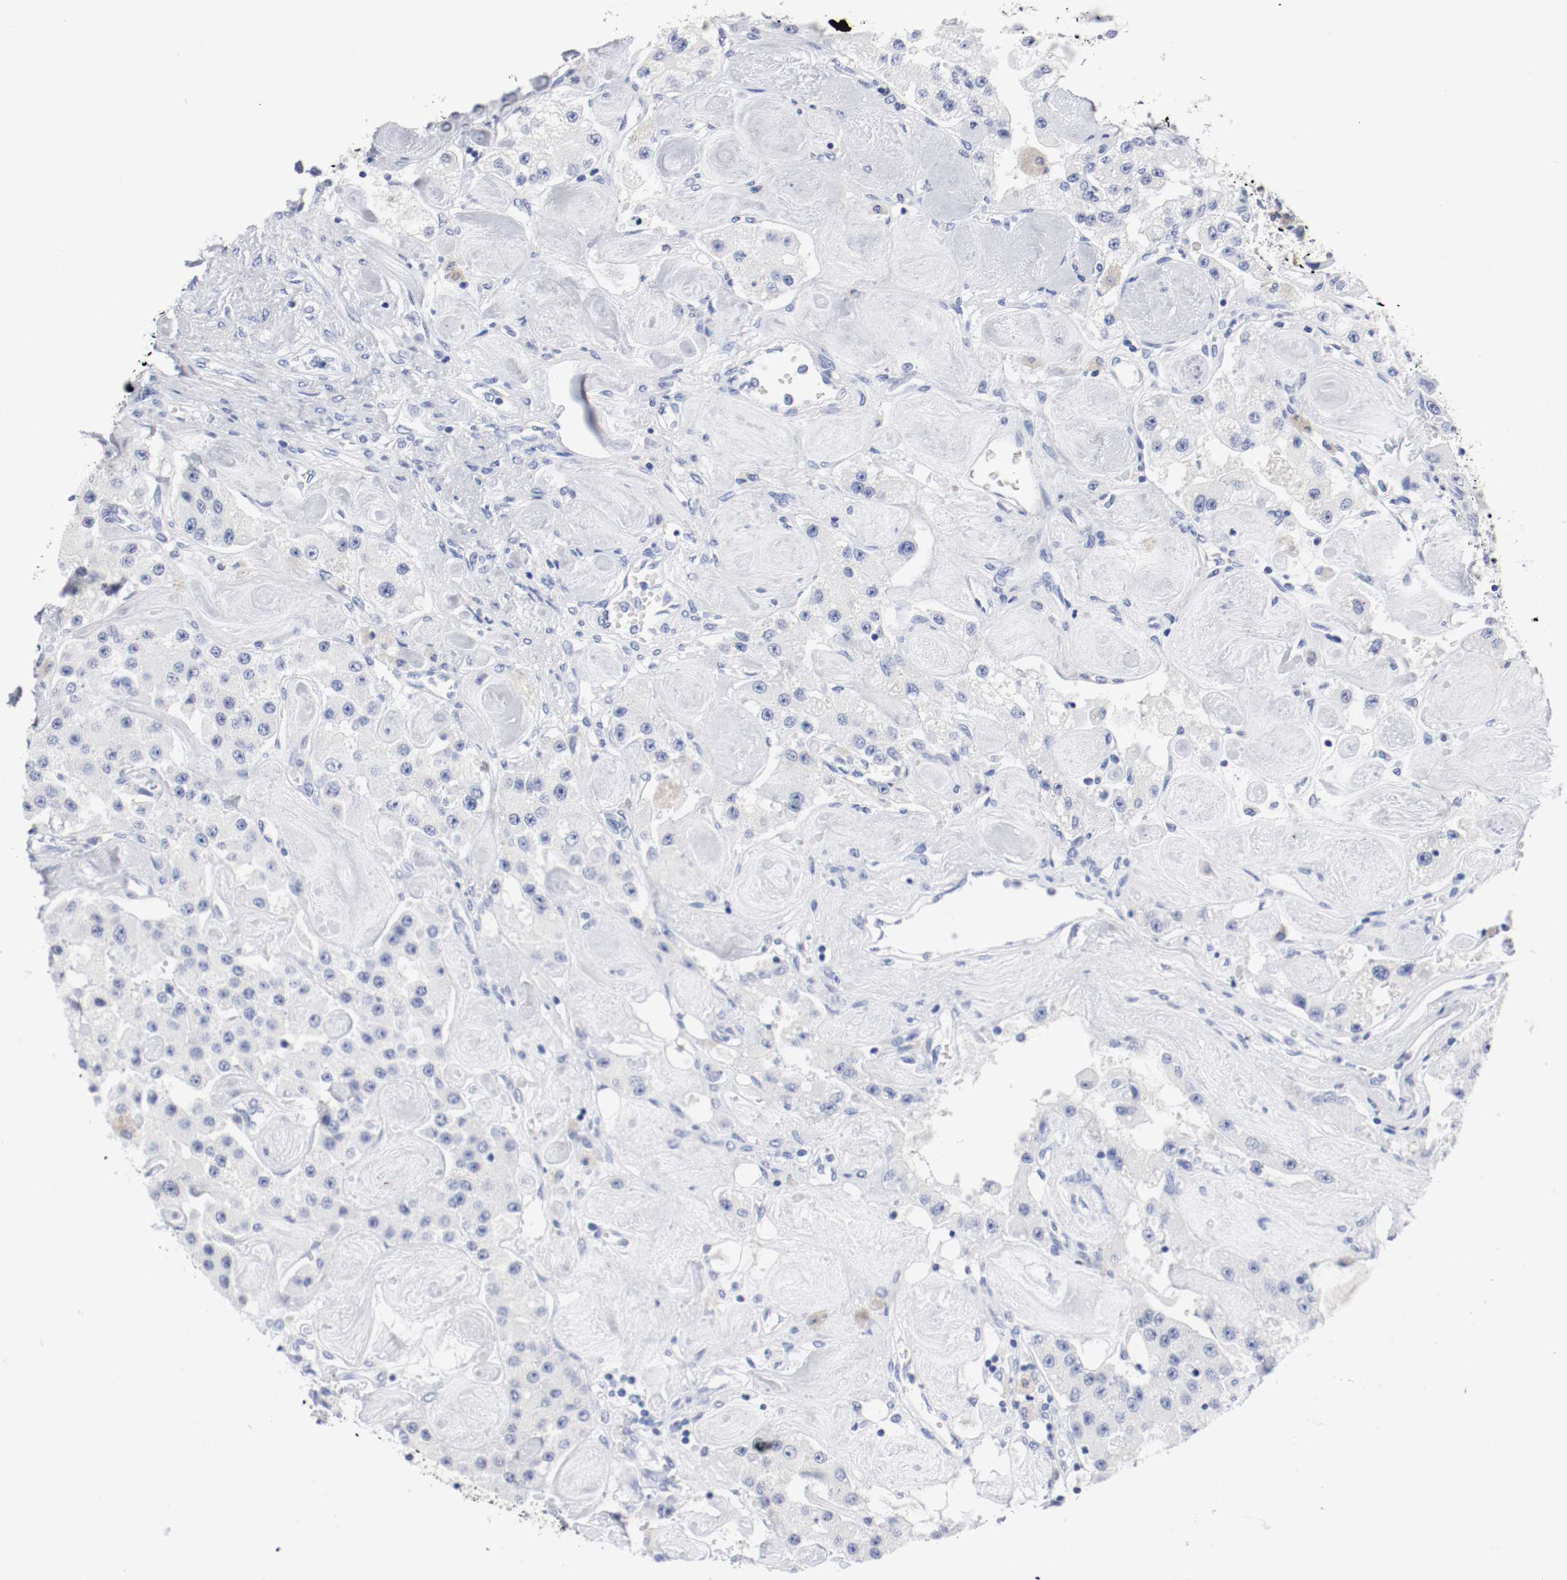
{"staining": {"intensity": "negative", "quantity": "none", "location": "none"}, "tissue": "carcinoid", "cell_type": "Tumor cells", "image_type": "cancer", "snomed": [{"axis": "morphology", "description": "Carcinoid, malignant, NOS"}, {"axis": "topography", "description": "Pancreas"}], "caption": "This is a micrograph of IHC staining of malignant carcinoid, which shows no expression in tumor cells.", "gene": "GAD1", "patient": {"sex": "male", "age": 41}}